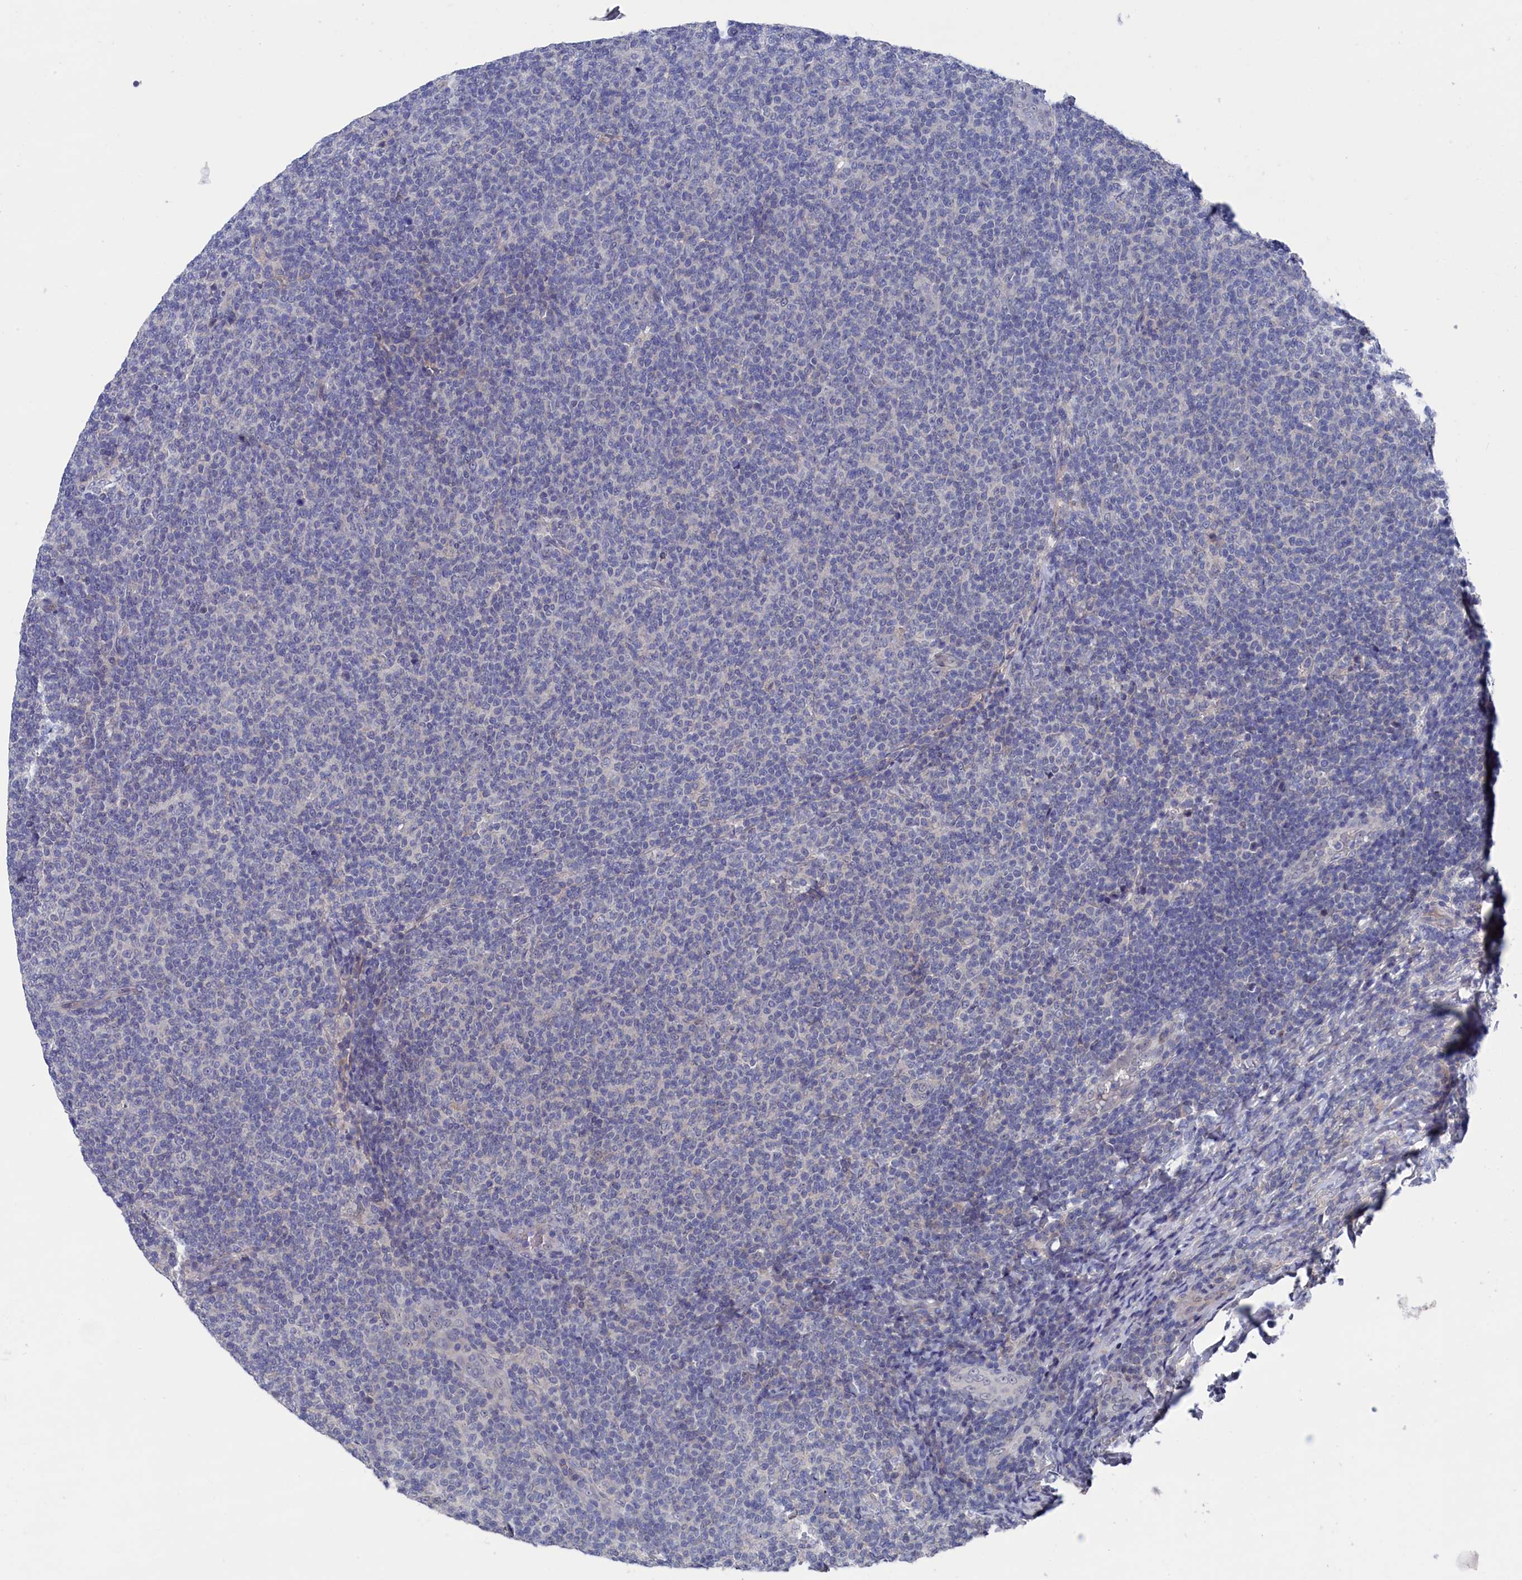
{"staining": {"intensity": "negative", "quantity": "none", "location": "none"}, "tissue": "lymphoma", "cell_type": "Tumor cells", "image_type": "cancer", "snomed": [{"axis": "morphology", "description": "Malignant lymphoma, non-Hodgkin's type, Low grade"}, {"axis": "topography", "description": "Lymph node"}], "caption": "DAB (3,3'-diaminobenzidine) immunohistochemical staining of lymphoma reveals no significant staining in tumor cells. (Stains: DAB immunohistochemistry with hematoxylin counter stain, Microscopy: brightfield microscopy at high magnification).", "gene": "SPATA13", "patient": {"sex": "male", "age": 66}}